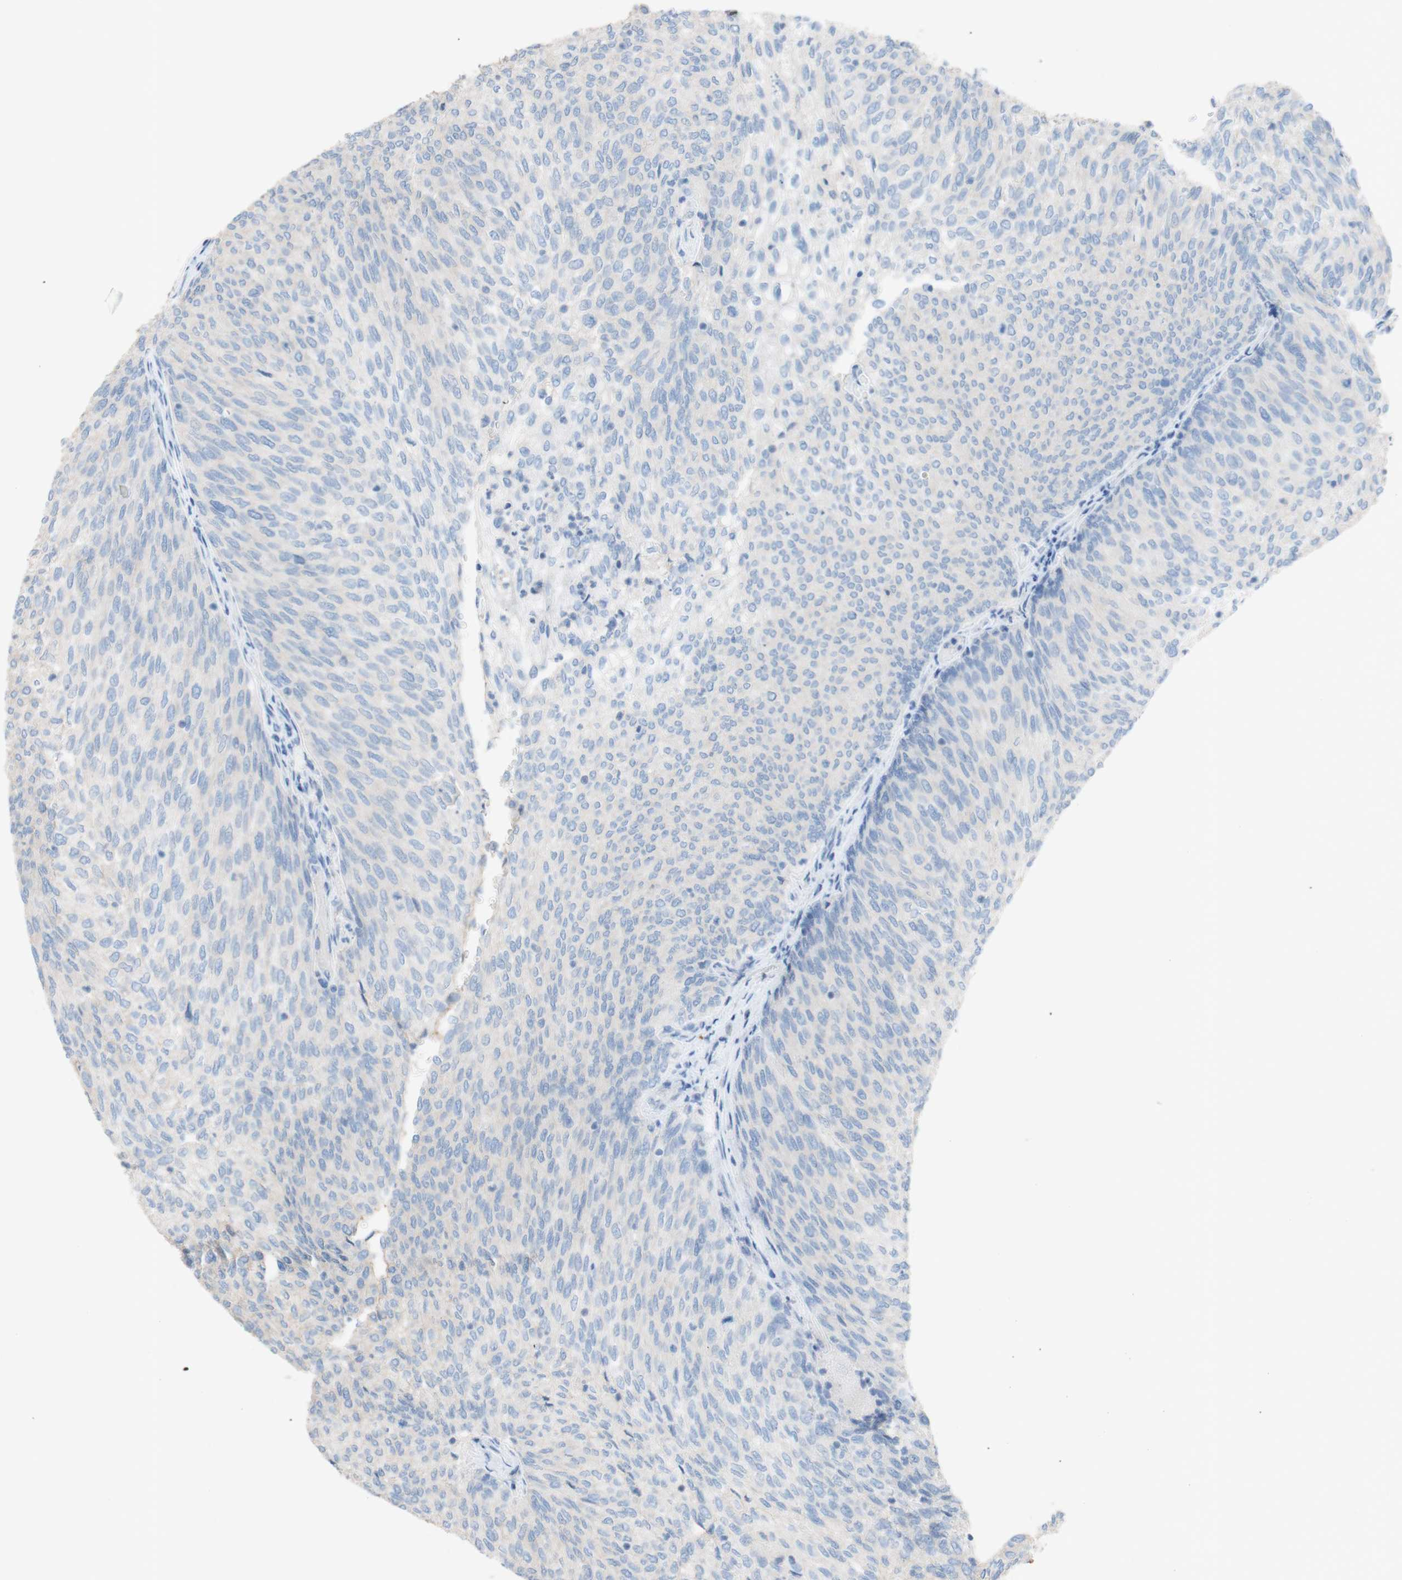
{"staining": {"intensity": "negative", "quantity": "none", "location": "none"}, "tissue": "urothelial cancer", "cell_type": "Tumor cells", "image_type": "cancer", "snomed": [{"axis": "morphology", "description": "Urothelial carcinoma, Low grade"}, {"axis": "topography", "description": "Urinary bladder"}], "caption": "Tumor cells show no significant staining in low-grade urothelial carcinoma. (DAB IHC with hematoxylin counter stain).", "gene": "PACSIN1", "patient": {"sex": "female", "age": 79}}